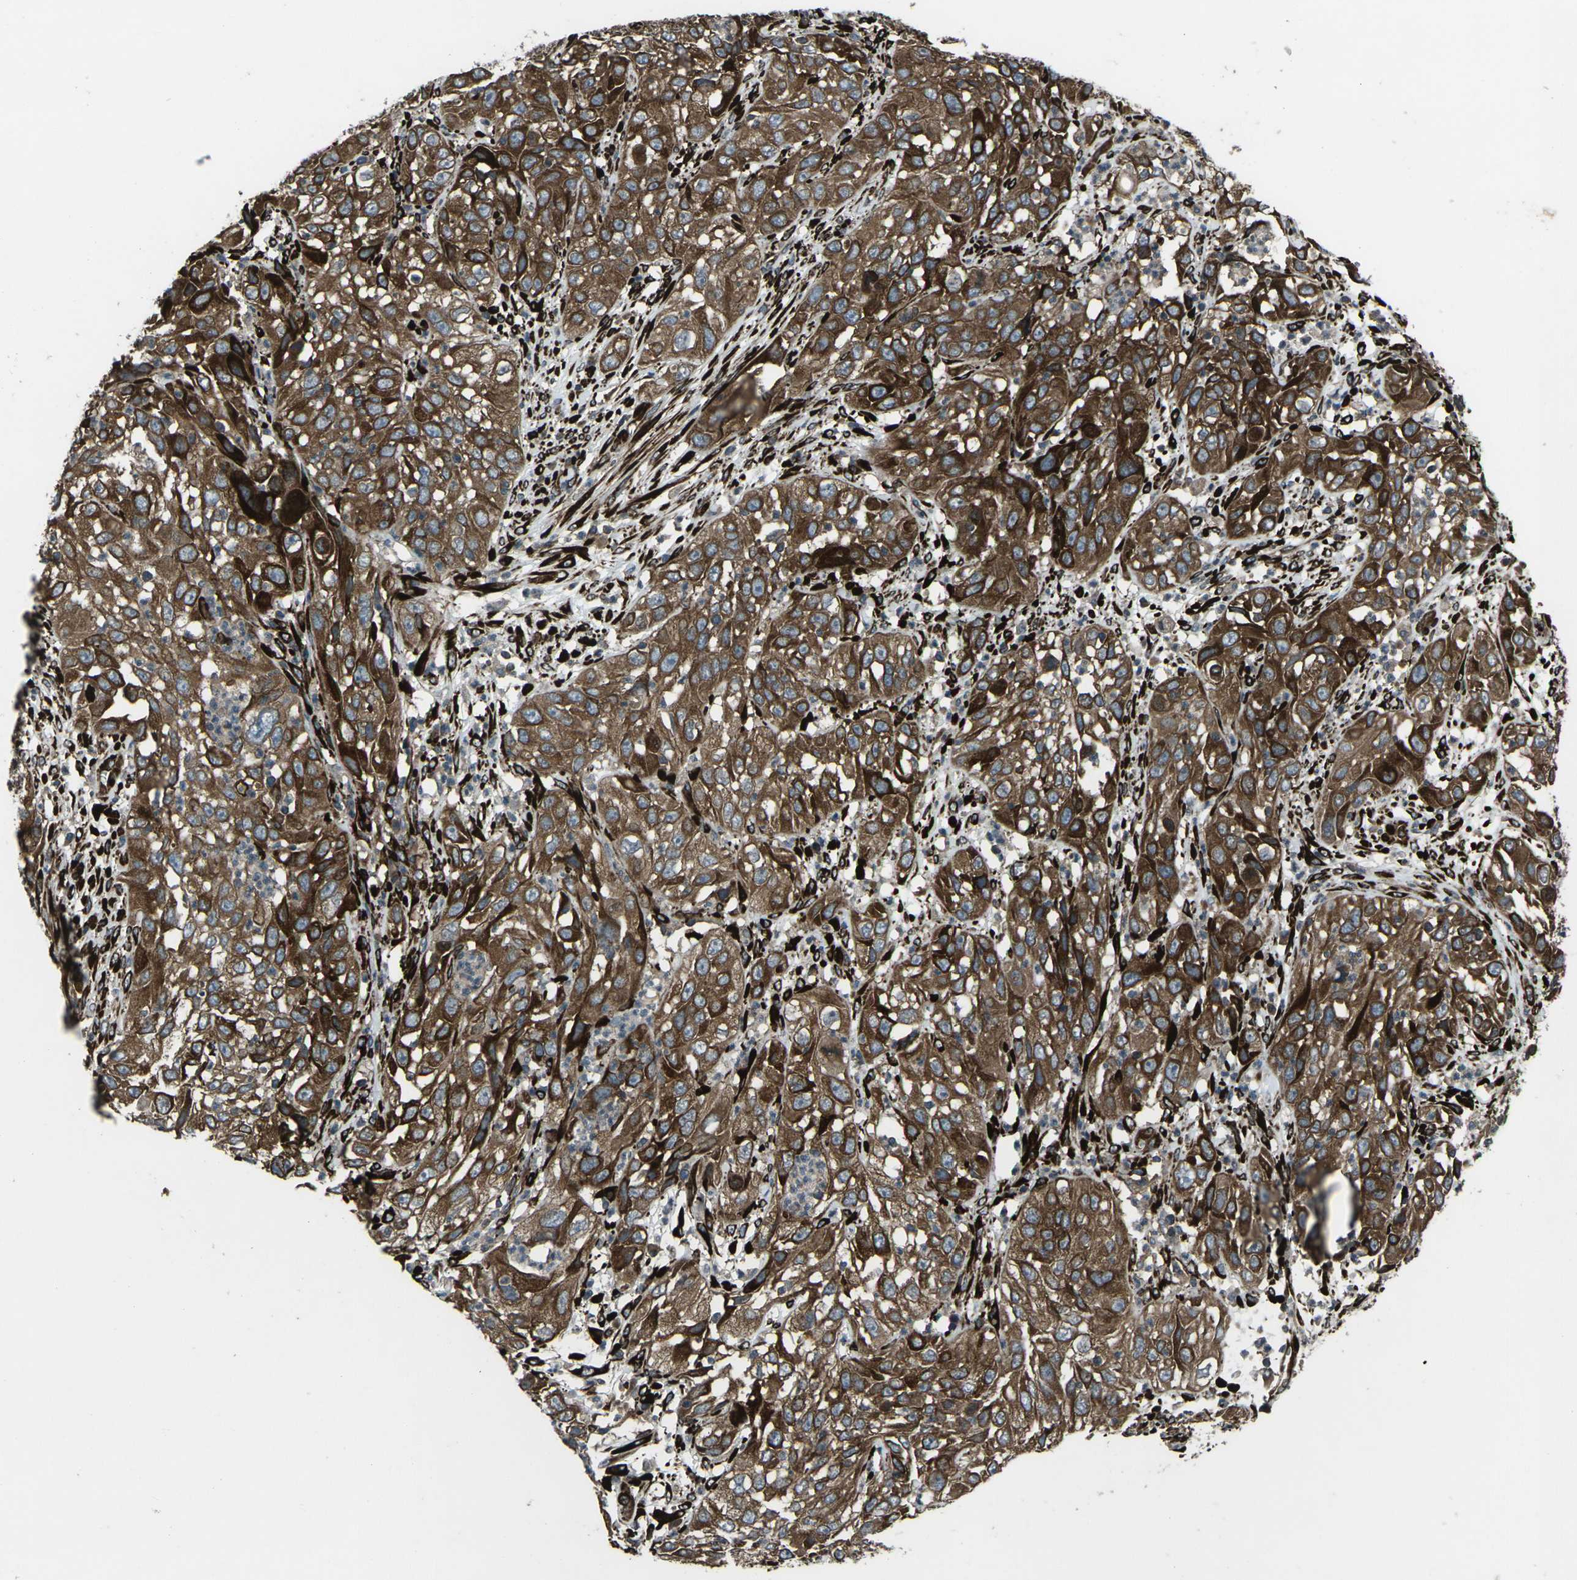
{"staining": {"intensity": "strong", "quantity": ">75%", "location": "cytoplasmic/membranous"}, "tissue": "cervical cancer", "cell_type": "Tumor cells", "image_type": "cancer", "snomed": [{"axis": "morphology", "description": "Squamous cell carcinoma, NOS"}, {"axis": "topography", "description": "Cervix"}], "caption": "A high amount of strong cytoplasmic/membranous expression is identified in approximately >75% of tumor cells in cervical cancer tissue. (Brightfield microscopy of DAB IHC at high magnification).", "gene": "LSMEM1", "patient": {"sex": "female", "age": 32}}